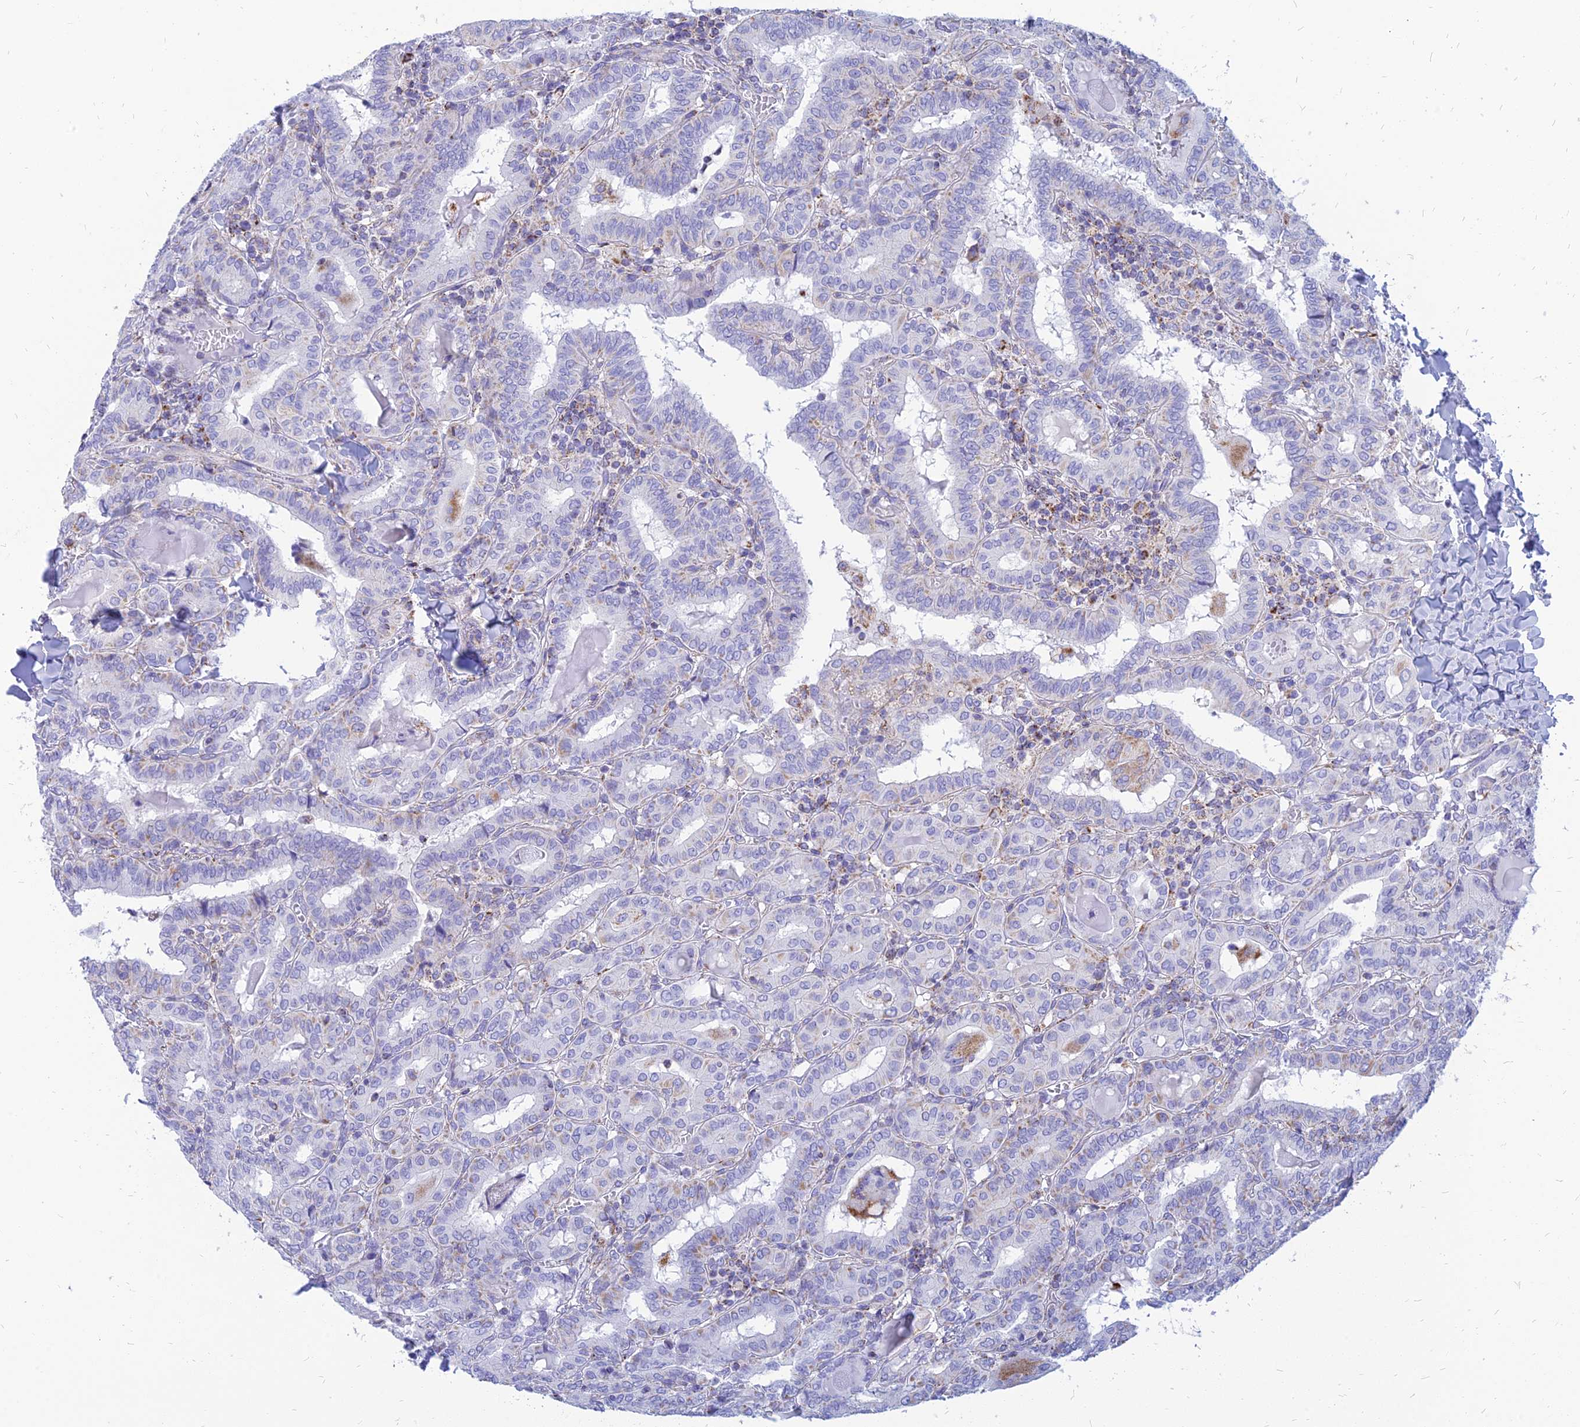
{"staining": {"intensity": "negative", "quantity": "none", "location": "none"}, "tissue": "thyroid cancer", "cell_type": "Tumor cells", "image_type": "cancer", "snomed": [{"axis": "morphology", "description": "Papillary adenocarcinoma, NOS"}, {"axis": "topography", "description": "Thyroid gland"}], "caption": "DAB (3,3'-diaminobenzidine) immunohistochemical staining of thyroid cancer (papillary adenocarcinoma) exhibits no significant staining in tumor cells. The staining is performed using DAB brown chromogen with nuclei counter-stained in using hematoxylin.", "gene": "PACC1", "patient": {"sex": "female", "age": 72}}